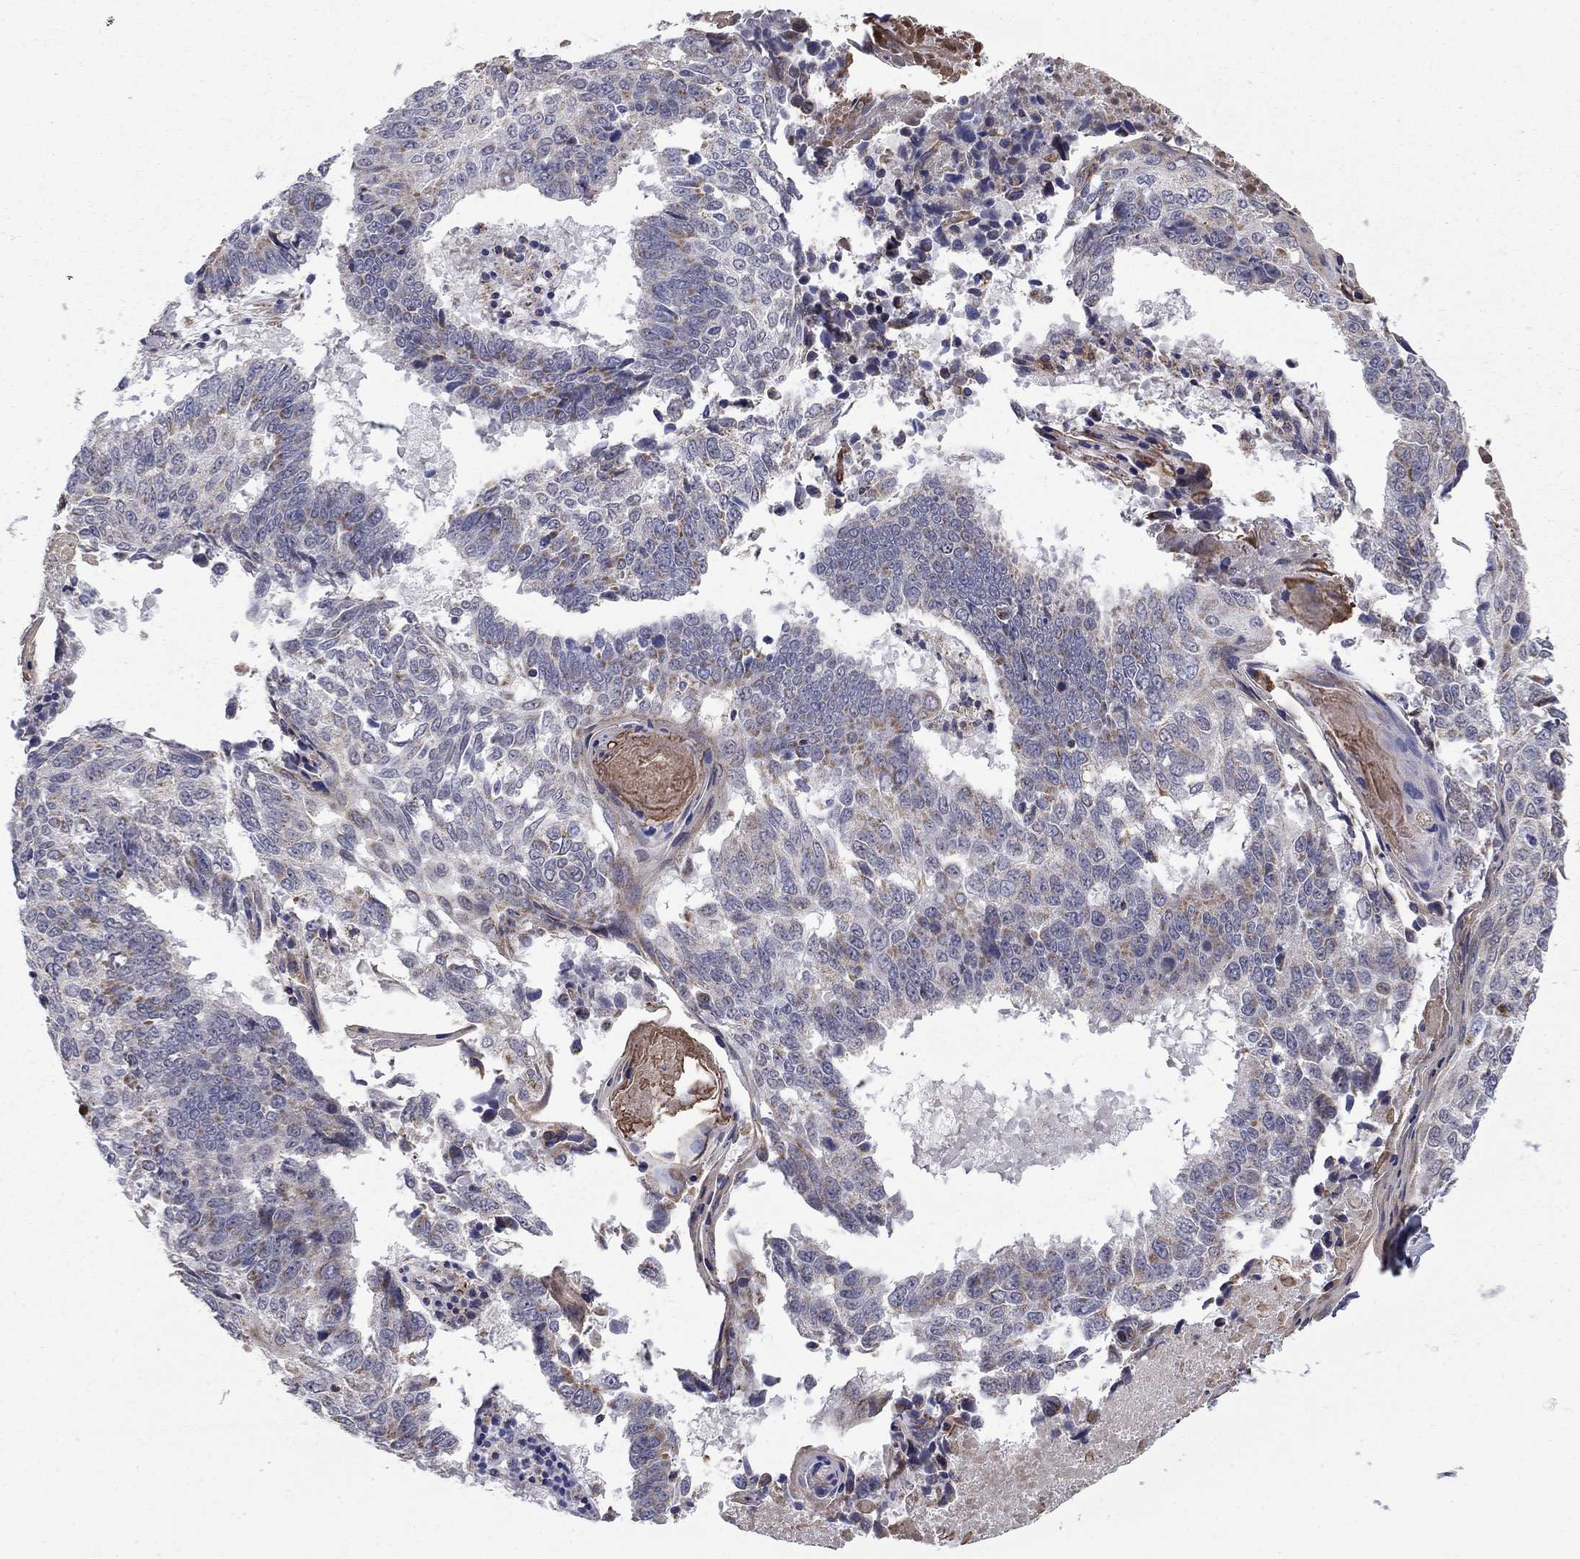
{"staining": {"intensity": "negative", "quantity": "none", "location": "none"}, "tissue": "lung cancer", "cell_type": "Tumor cells", "image_type": "cancer", "snomed": [{"axis": "morphology", "description": "Squamous cell carcinoma, NOS"}, {"axis": "topography", "description": "Lung"}], "caption": "Image shows no significant protein positivity in tumor cells of lung cancer (squamous cell carcinoma). (Immunohistochemistry, brightfield microscopy, high magnification).", "gene": "DOP1B", "patient": {"sex": "male", "age": 73}}